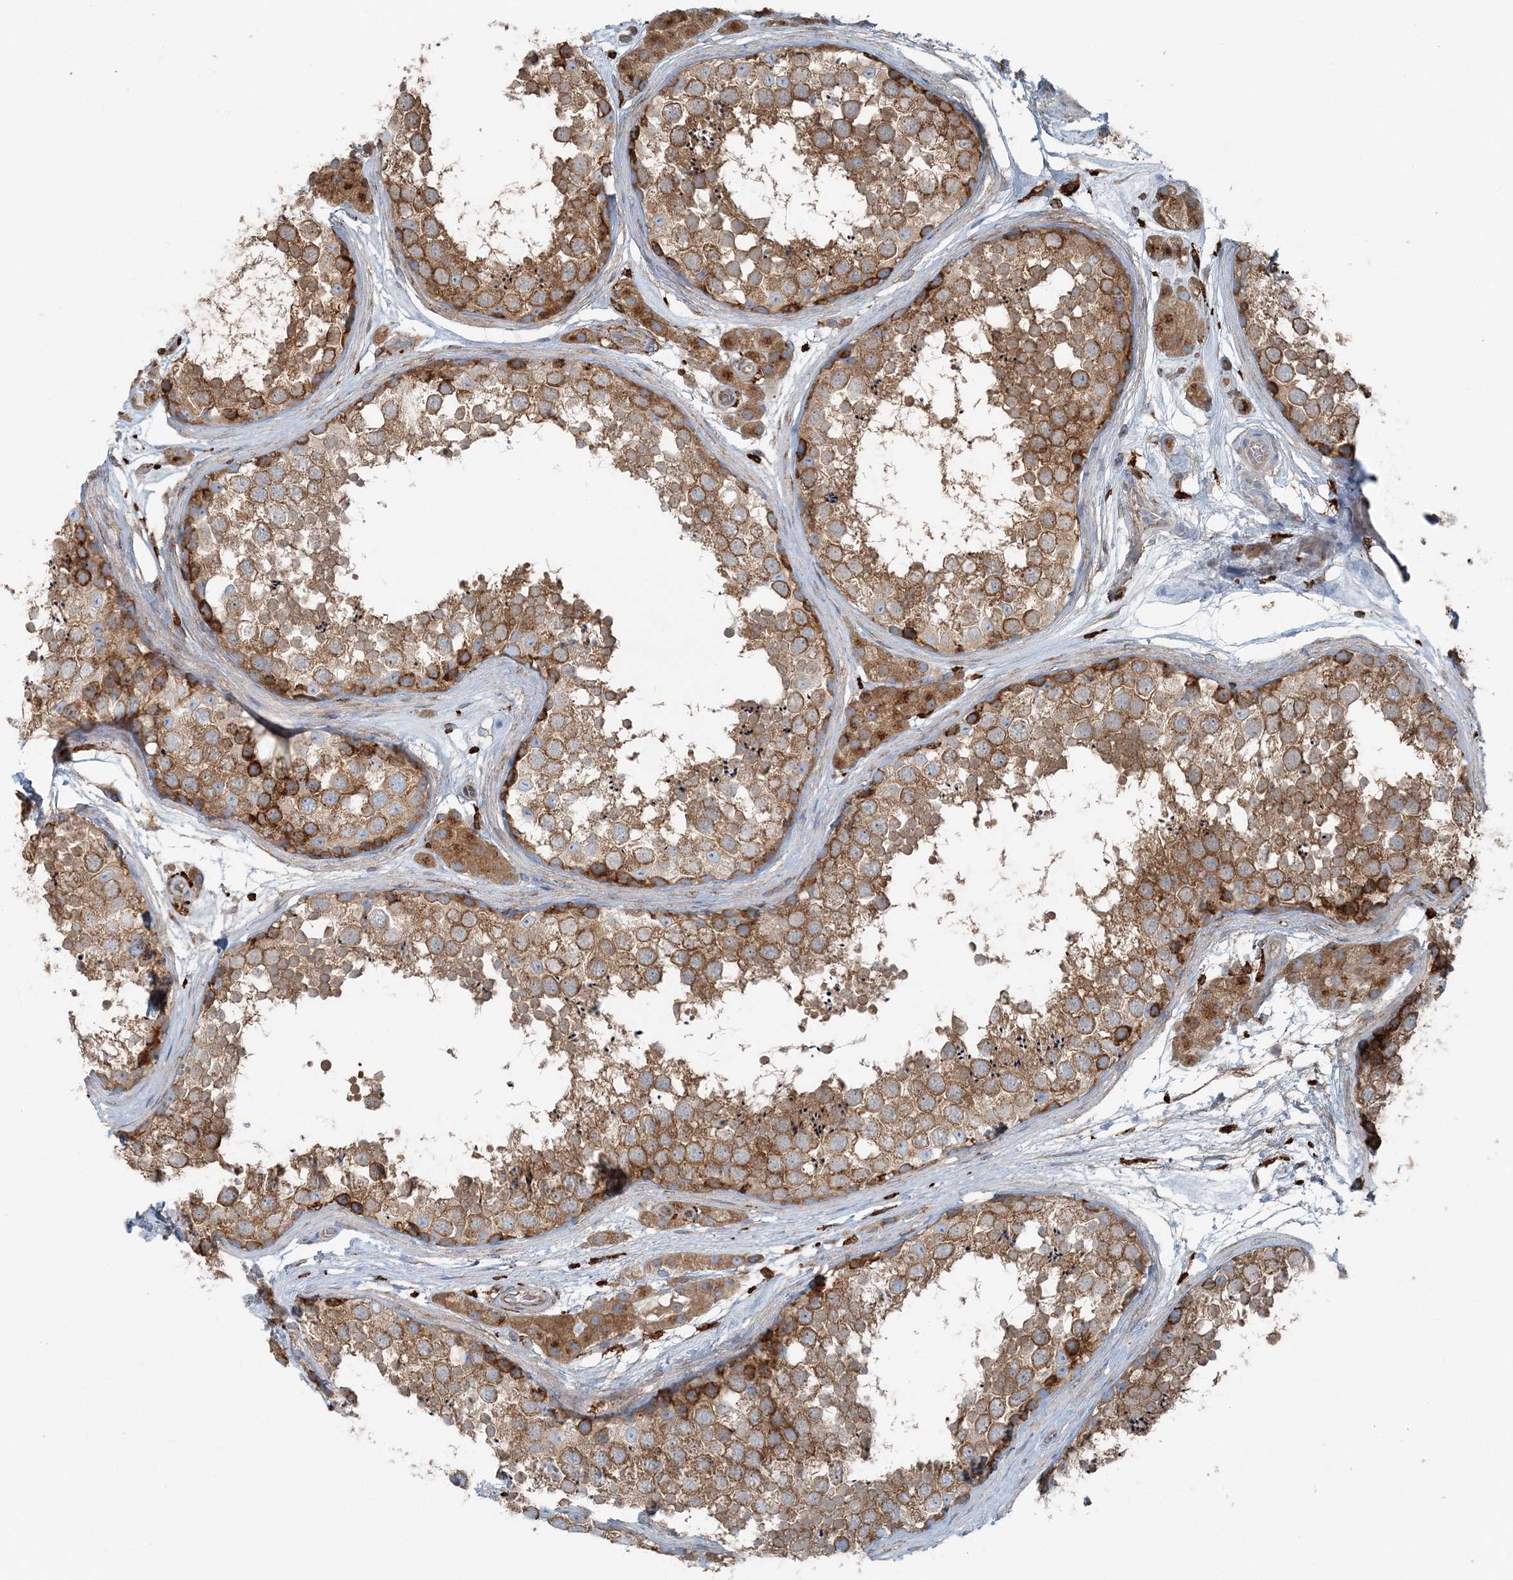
{"staining": {"intensity": "moderate", "quantity": ">75%", "location": "cytoplasmic/membranous"}, "tissue": "testis", "cell_type": "Cells in seminiferous ducts", "image_type": "normal", "snomed": [{"axis": "morphology", "description": "Normal tissue, NOS"}, {"axis": "topography", "description": "Testis"}], "caption": "Testis was stained to show a protein in brown. There is medium levels of moderate cytoplasmic/membranous expression in about >75% of cells in seminiferous ducts. Immunohistochemistry stains the protein of interest in brown and the nuclei are stained blue.", "gene": "SNX2", "patient": {"sex": "male", "age": 56}}